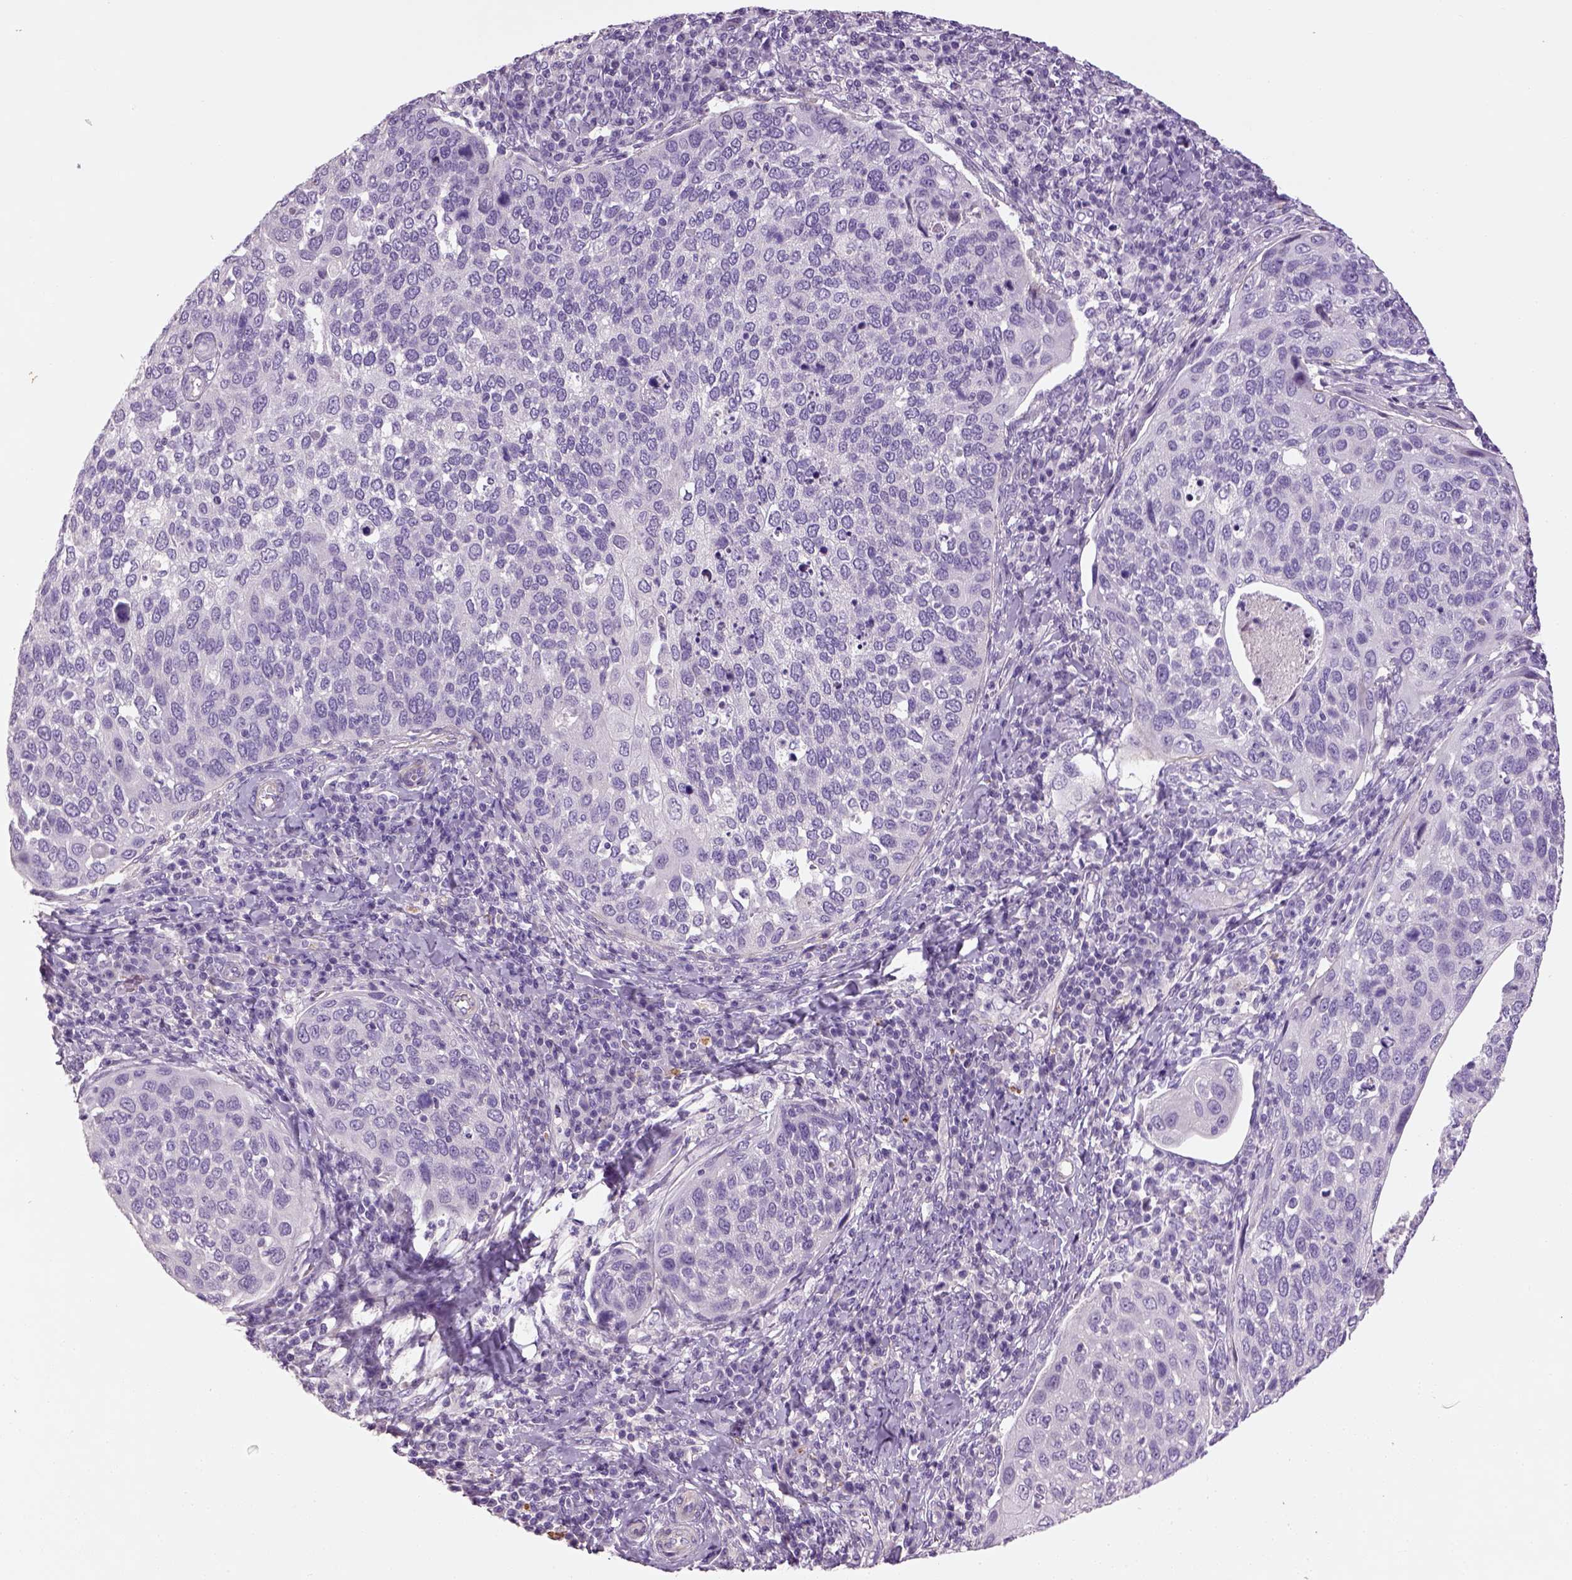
{"staining": {"intensity": "negative", "quantity": "none", "location": "none"}, "tissue": "cervical cancer", "cell_type": "Tumor cells", "image_type": "cancer", "snomed": [{"axis": "morphology", "description": "Squamous cell carcinoma, NOS"}, {"axis": "topography", "description": "Cervix"}], "caption": "Cervical squamous cell carcinoma was stained to show a protein in brown. There is no significant positivity in tumor cells.", "gene": "ELOVL3", "patient": {"sex": "female", "age": 54}}